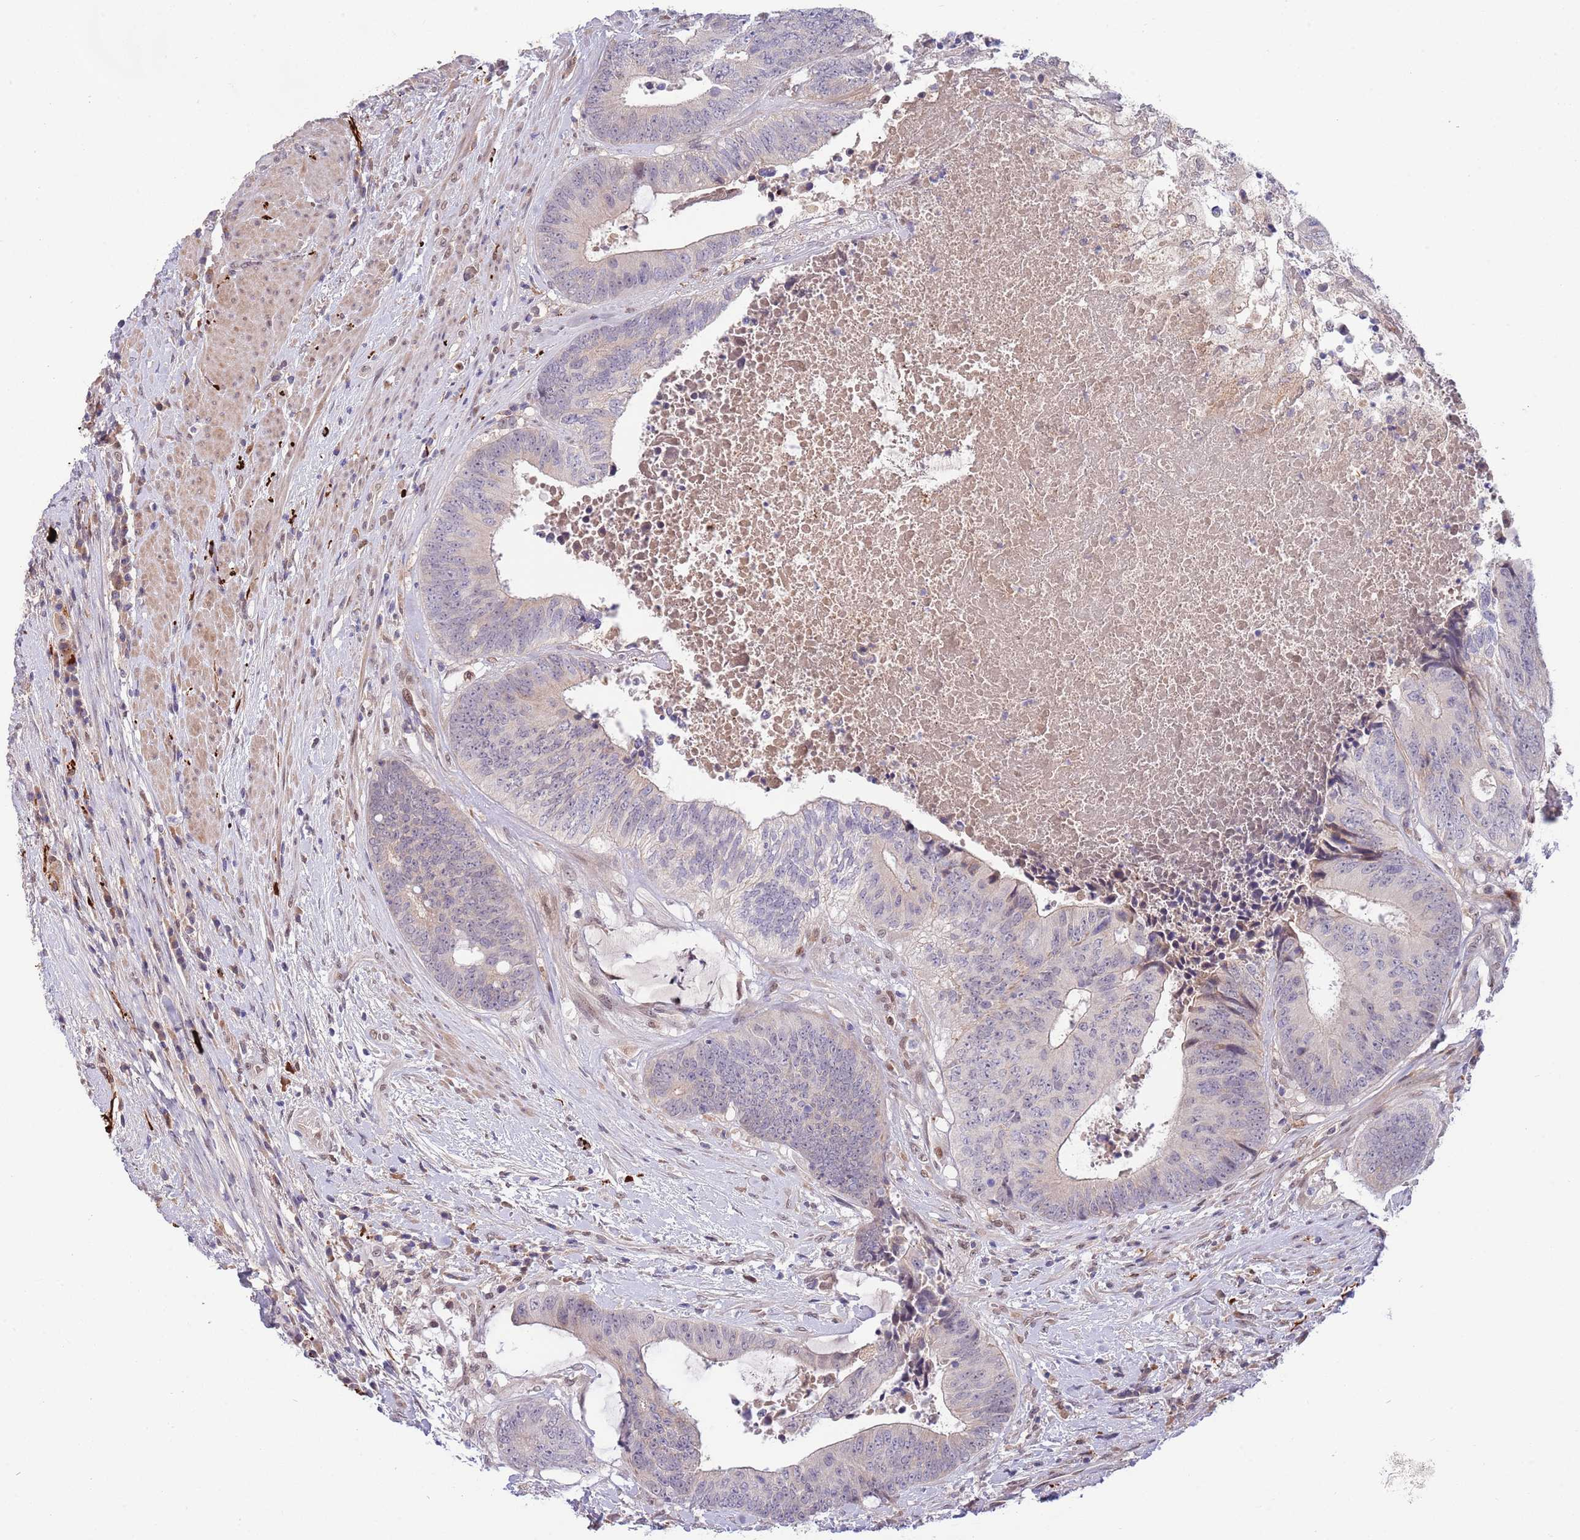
{"staining": {"intensity": "negative", "quantity": "none", "location": "none"}, "tissue": "colorectal cancer", "cell_type": "Tumor cells", "image_type": "cancer", "snomed": [{"axis": "morphology", "description": "Adenocarcinoma, NOS"}, {"axis": "topography", "description": "Rectum"}], "caption": "Histopathology image shows no protein positivity in tumor cells of colorectal cancer (adenocarcinoma) tissue.", "gene": "NLRP6", "patient": {"sex": "male", "age": 72}}